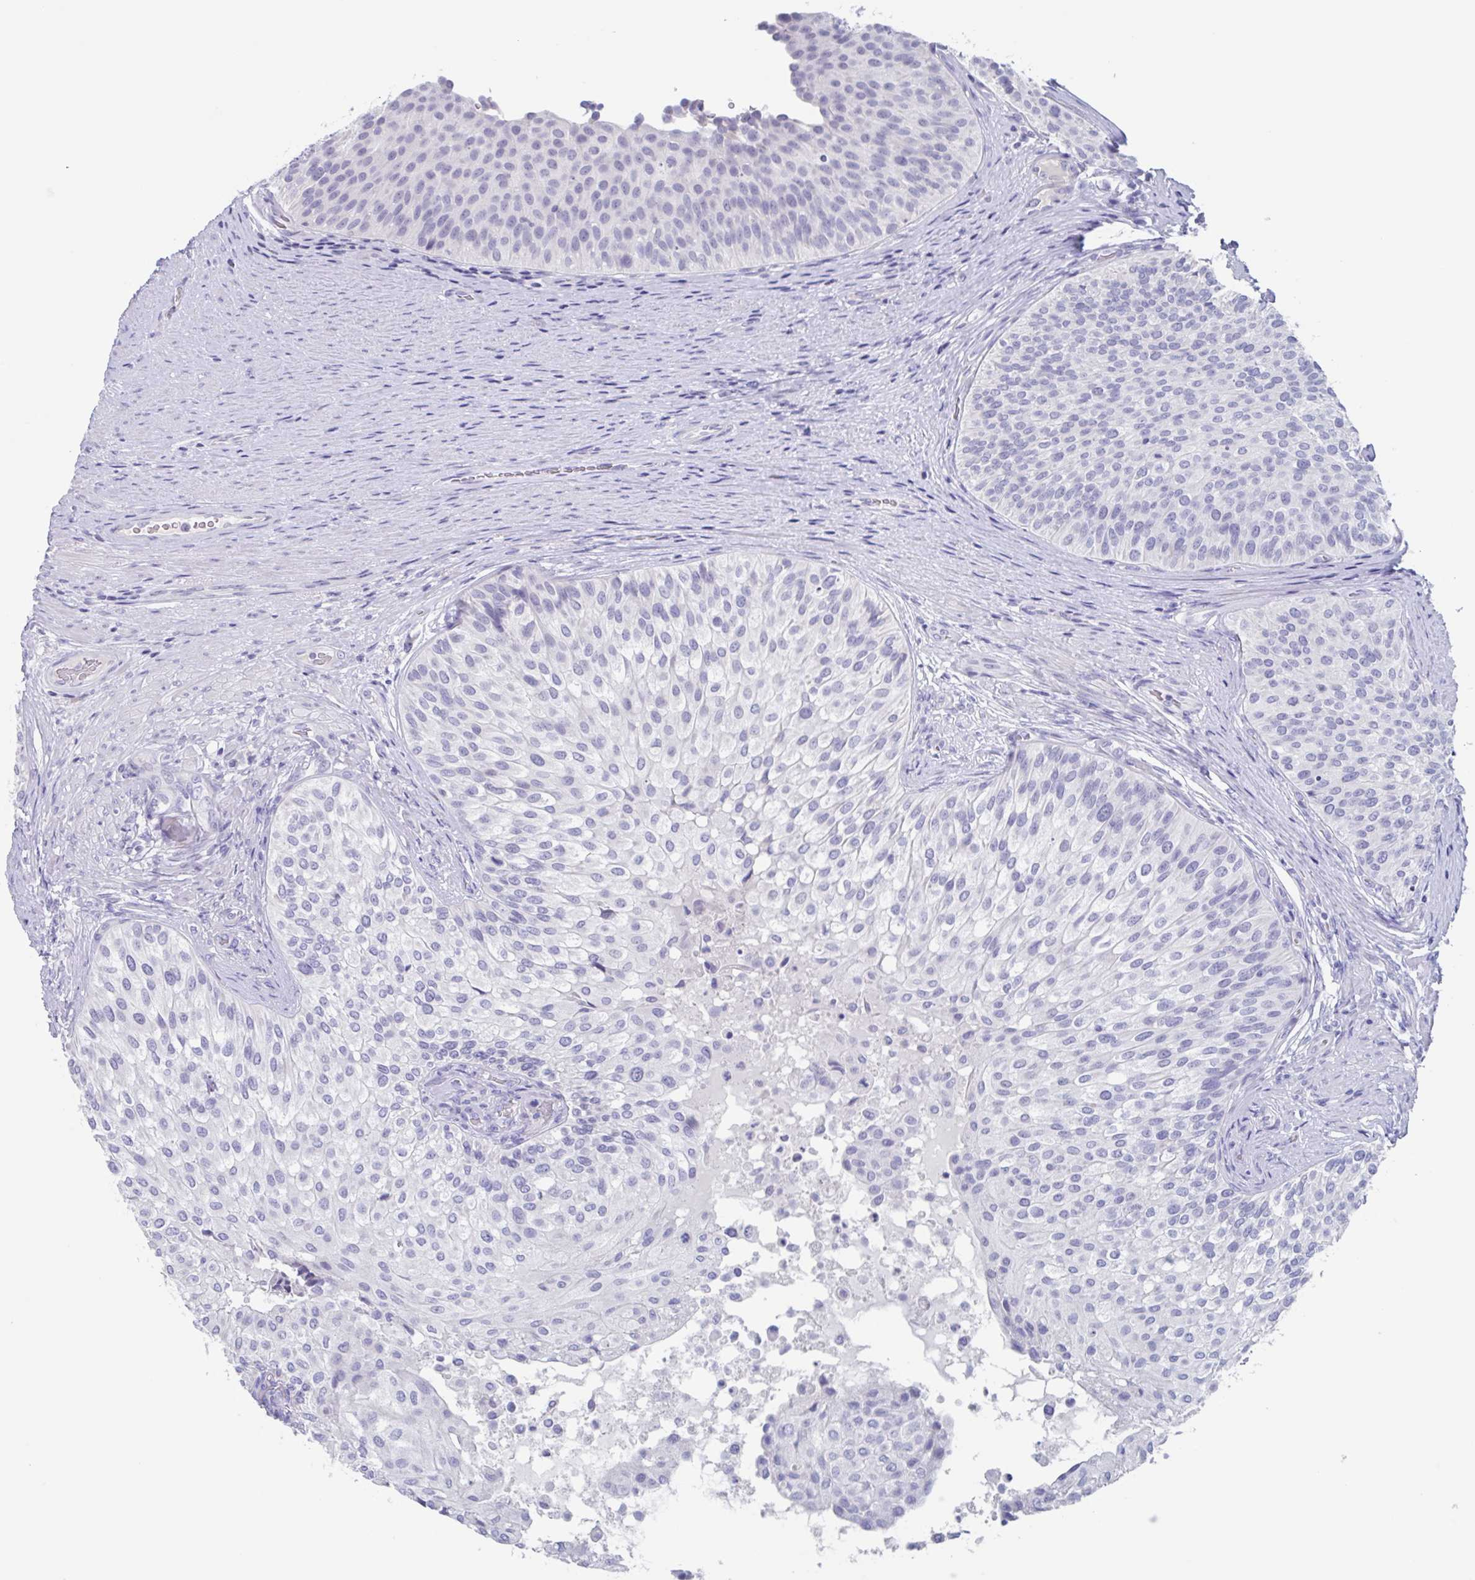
{"staining": {"intensity": "negative", "quantity": "none", "location": "none"}, "tissue": "urinary bladder", "cell_type": "Urothelial cells", "image_type": "normal", "snomed": [{"axis": "morphology", "description": "Normal tissue, NOS"}, {"axis": "topography", "description": "Urinary bladder"}, {"axis": "topography", "description": "Prostate"}], "caption": "Urothelial cells are negative for protein expression in unremarkable human urinary bladder. (DAB (3,3'-diaminobenzidine) immunohistochemistry visualized using brightfield microscopy, high magnification).", "gene": "NOXRED1", "patient": {"sex": "male", "age": 77}}